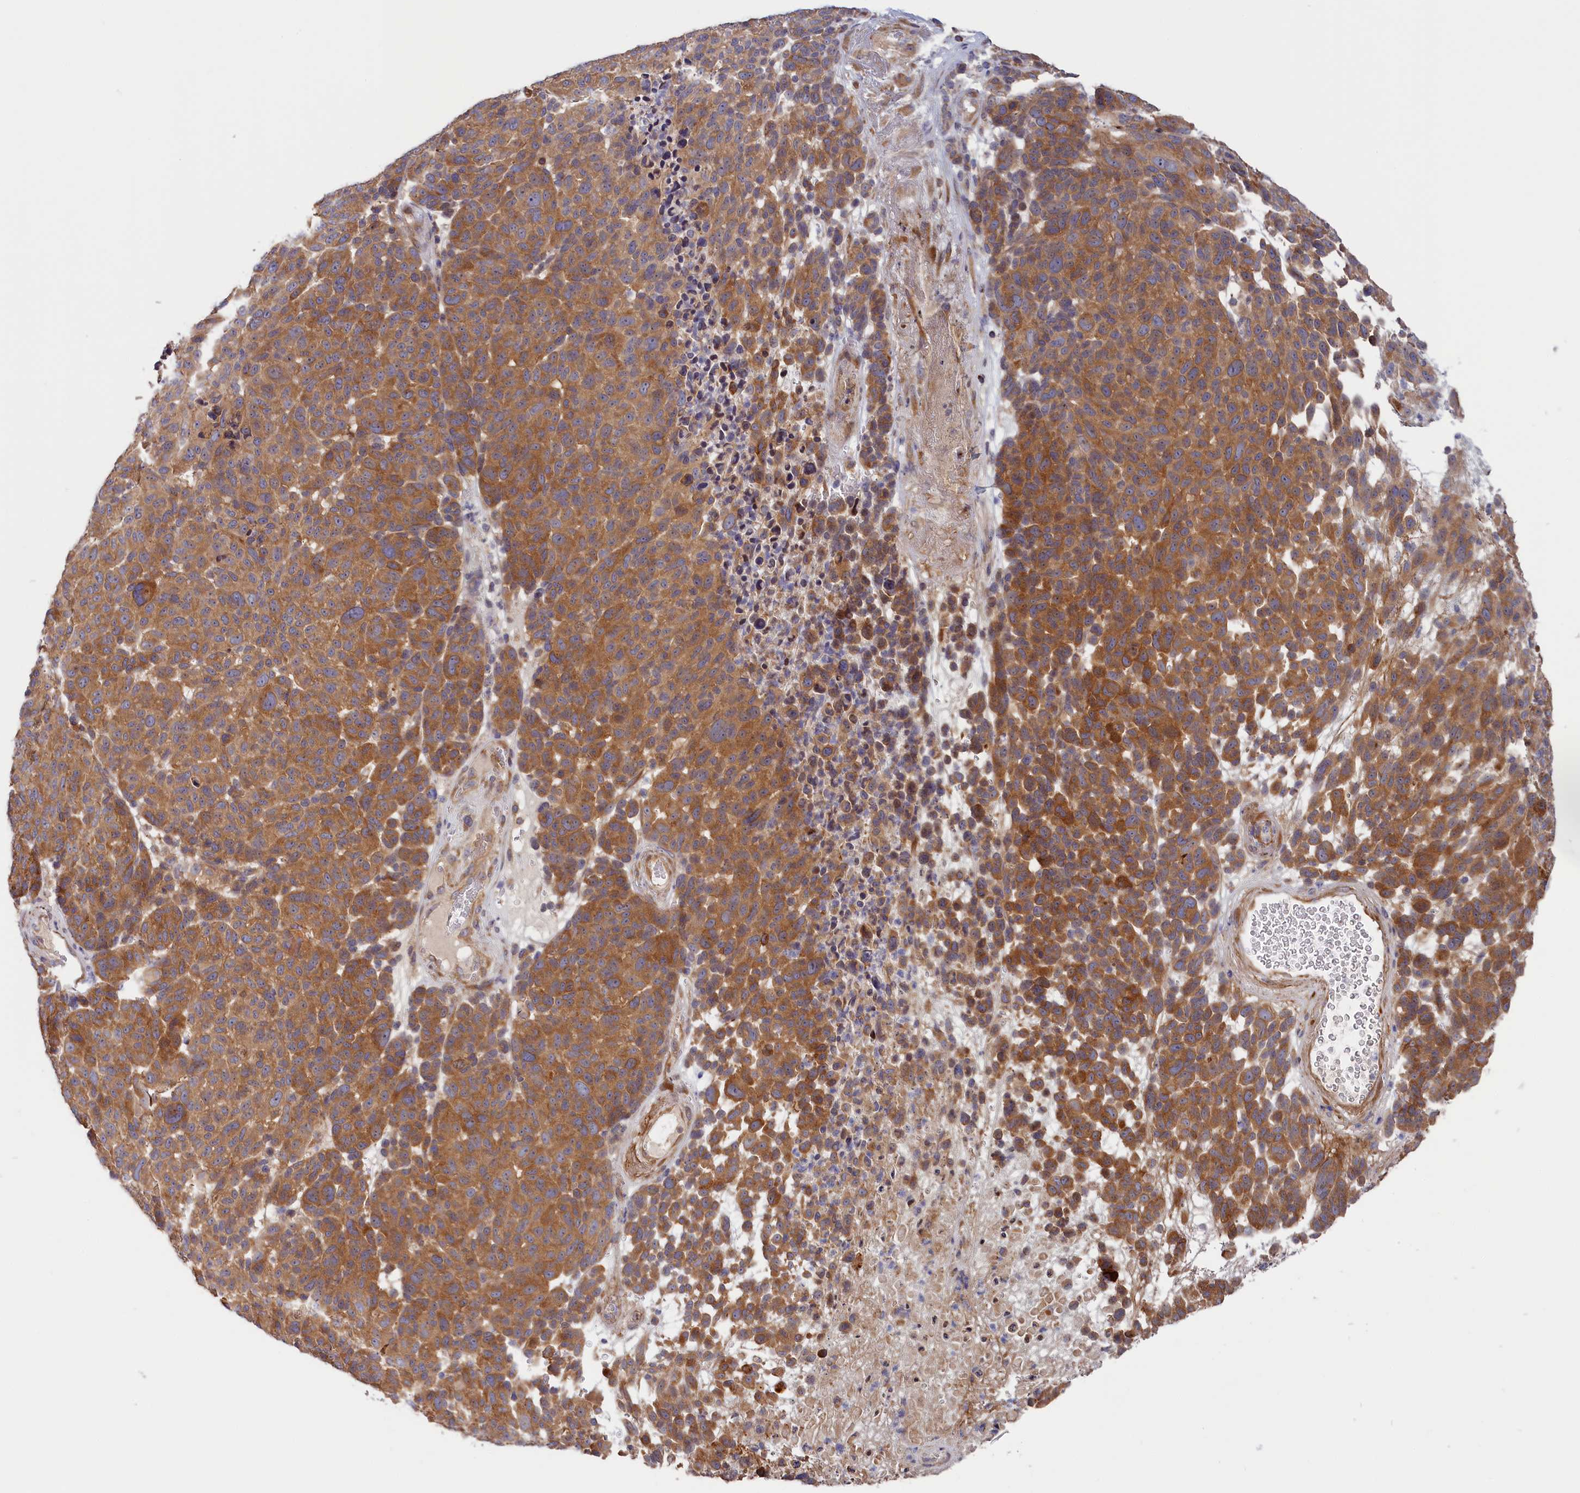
{"staining": {"intensity": "moderate", "quantity": ">75%", "location": "cytoplasmic/membranous"}, "tissue": "melanoma", "cell_type": "Tumor cells", "image_type": "cancer", "snomed": [{"axis": "morphology", "description": "Malignant melanoma, NOS"}, {"axis": "topography", "description": "Skin"}], "caption": "A photomicrograph of malignant melanoma stained for a protein exhibits moderate cytoplasmic/membranous brown staining in tumor cells.", "gene": "CEP44", "patient": {"sex": "male", "age": 49}}